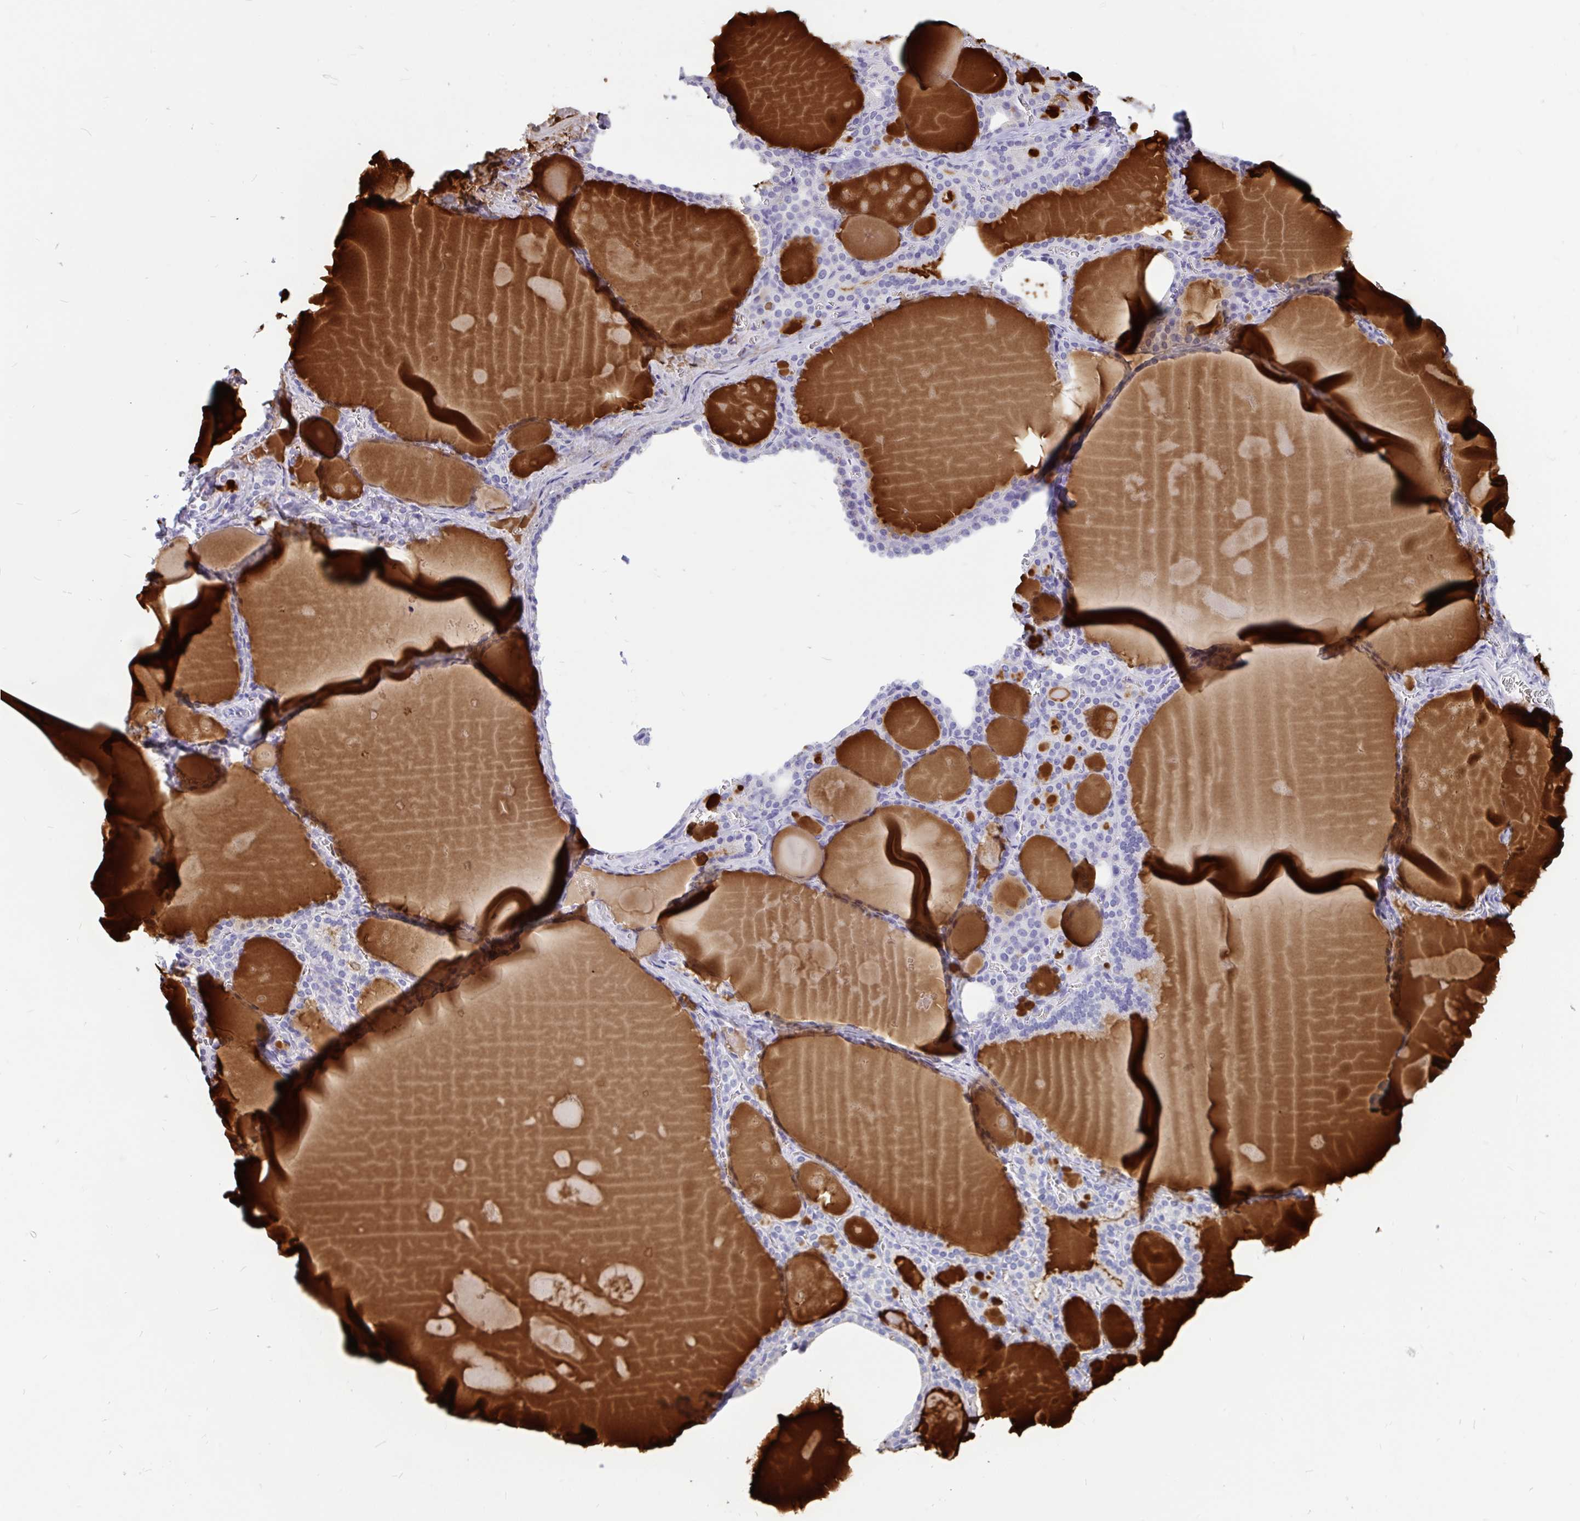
{"staining": {"intensity": "negative", "quantity": "none", "location": "none"}, "tissue": "thyroid gland", "cell_type": "Glandular cells", "image_type": "normal", "snomed": [{"axis": "morphology", "description": "Normal tissue, NOS"}, {"axis": "topography", "description": "Thyroid gland"}], "caption": "Glandular cells show no significant expression in unremarkable thyroid gland.", "gene": "KIAA2013", "patient": {"sex": "male", "age": 56}}